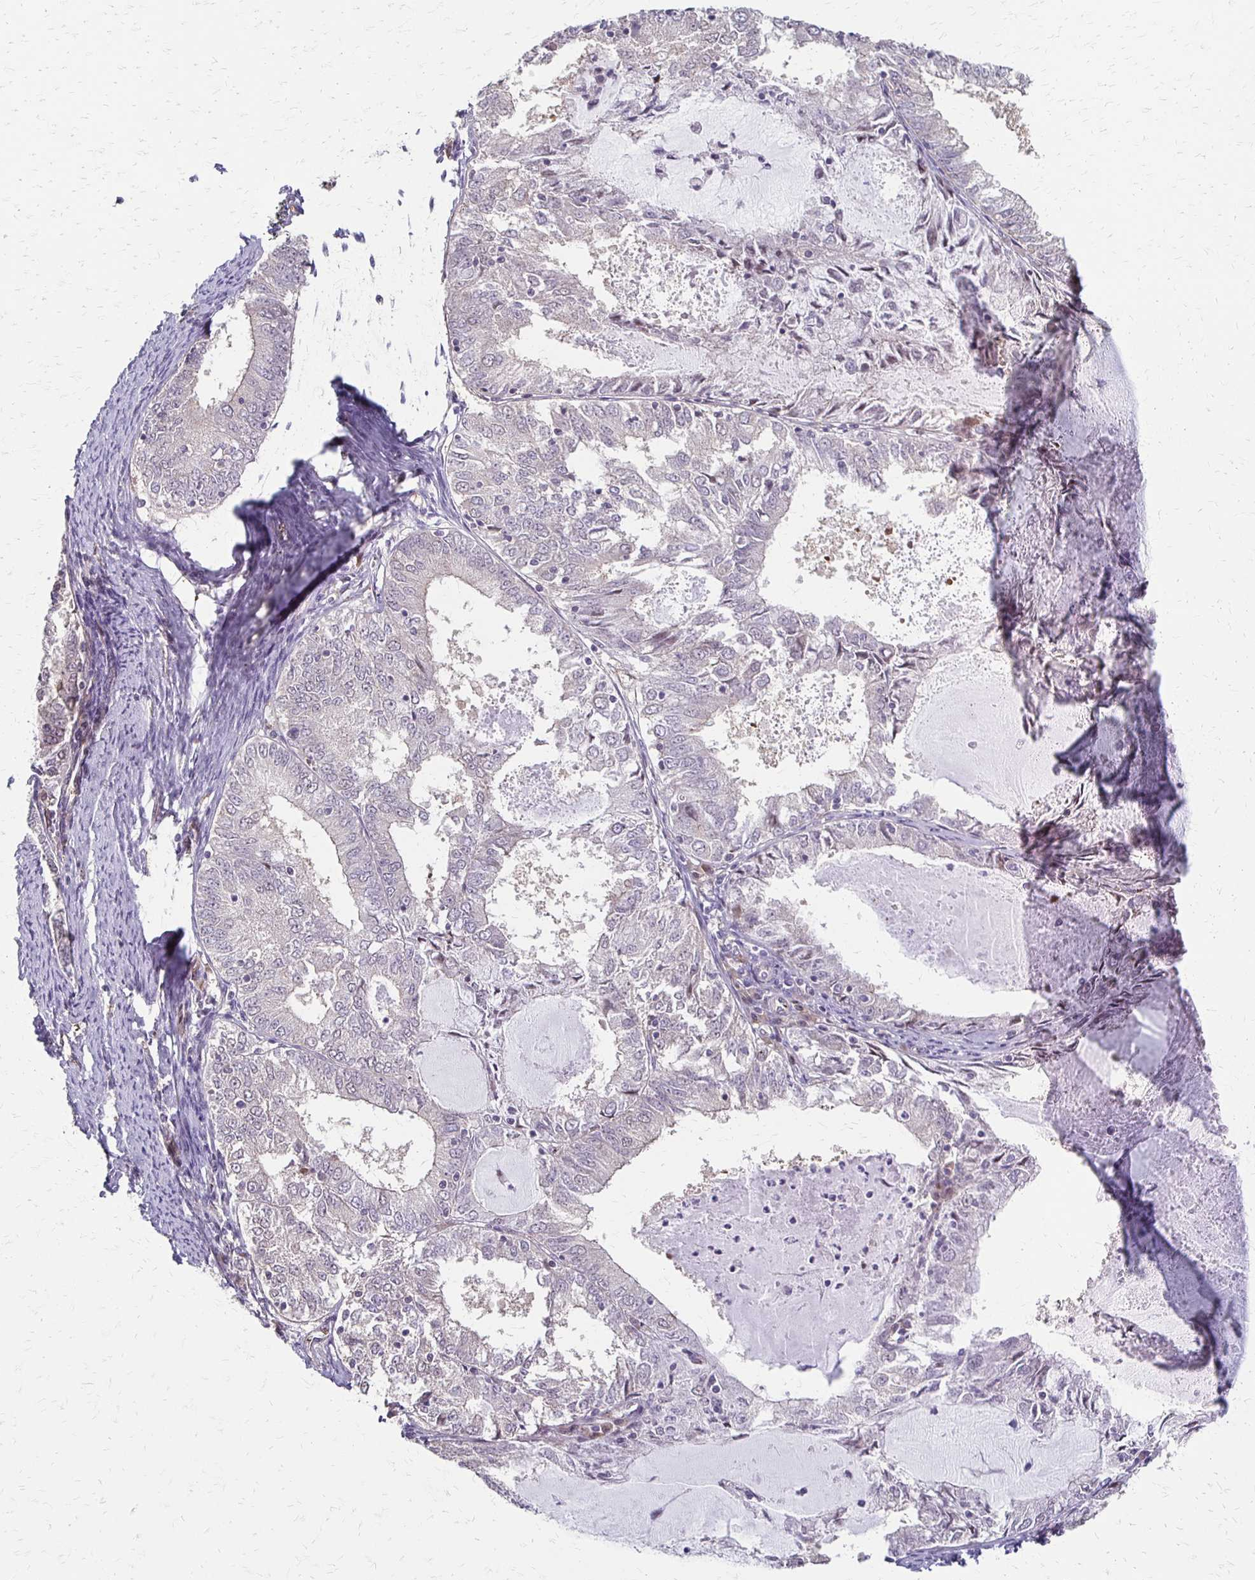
{"staining": {"intensity": "negative", "quantity": "none", "location": "none"}, "tissue": "endometrial cancer", "cell_type": "Tumor cells", "image_type": "cancer", "snomed": [{"axis": "morphology", "description": "Adenocarcinoma, NOS"}, {"axis": "topography", "description": "Endometrium"}], "caption": "Protein analysis of adenocarcinoma (endometrial) demonstrates no significant staining in tumor cells. (Brightfield microscopy of DAB IHC at high magnification).", "gene": "CFL2", "patient": {"sex": "female", "age": 57}}